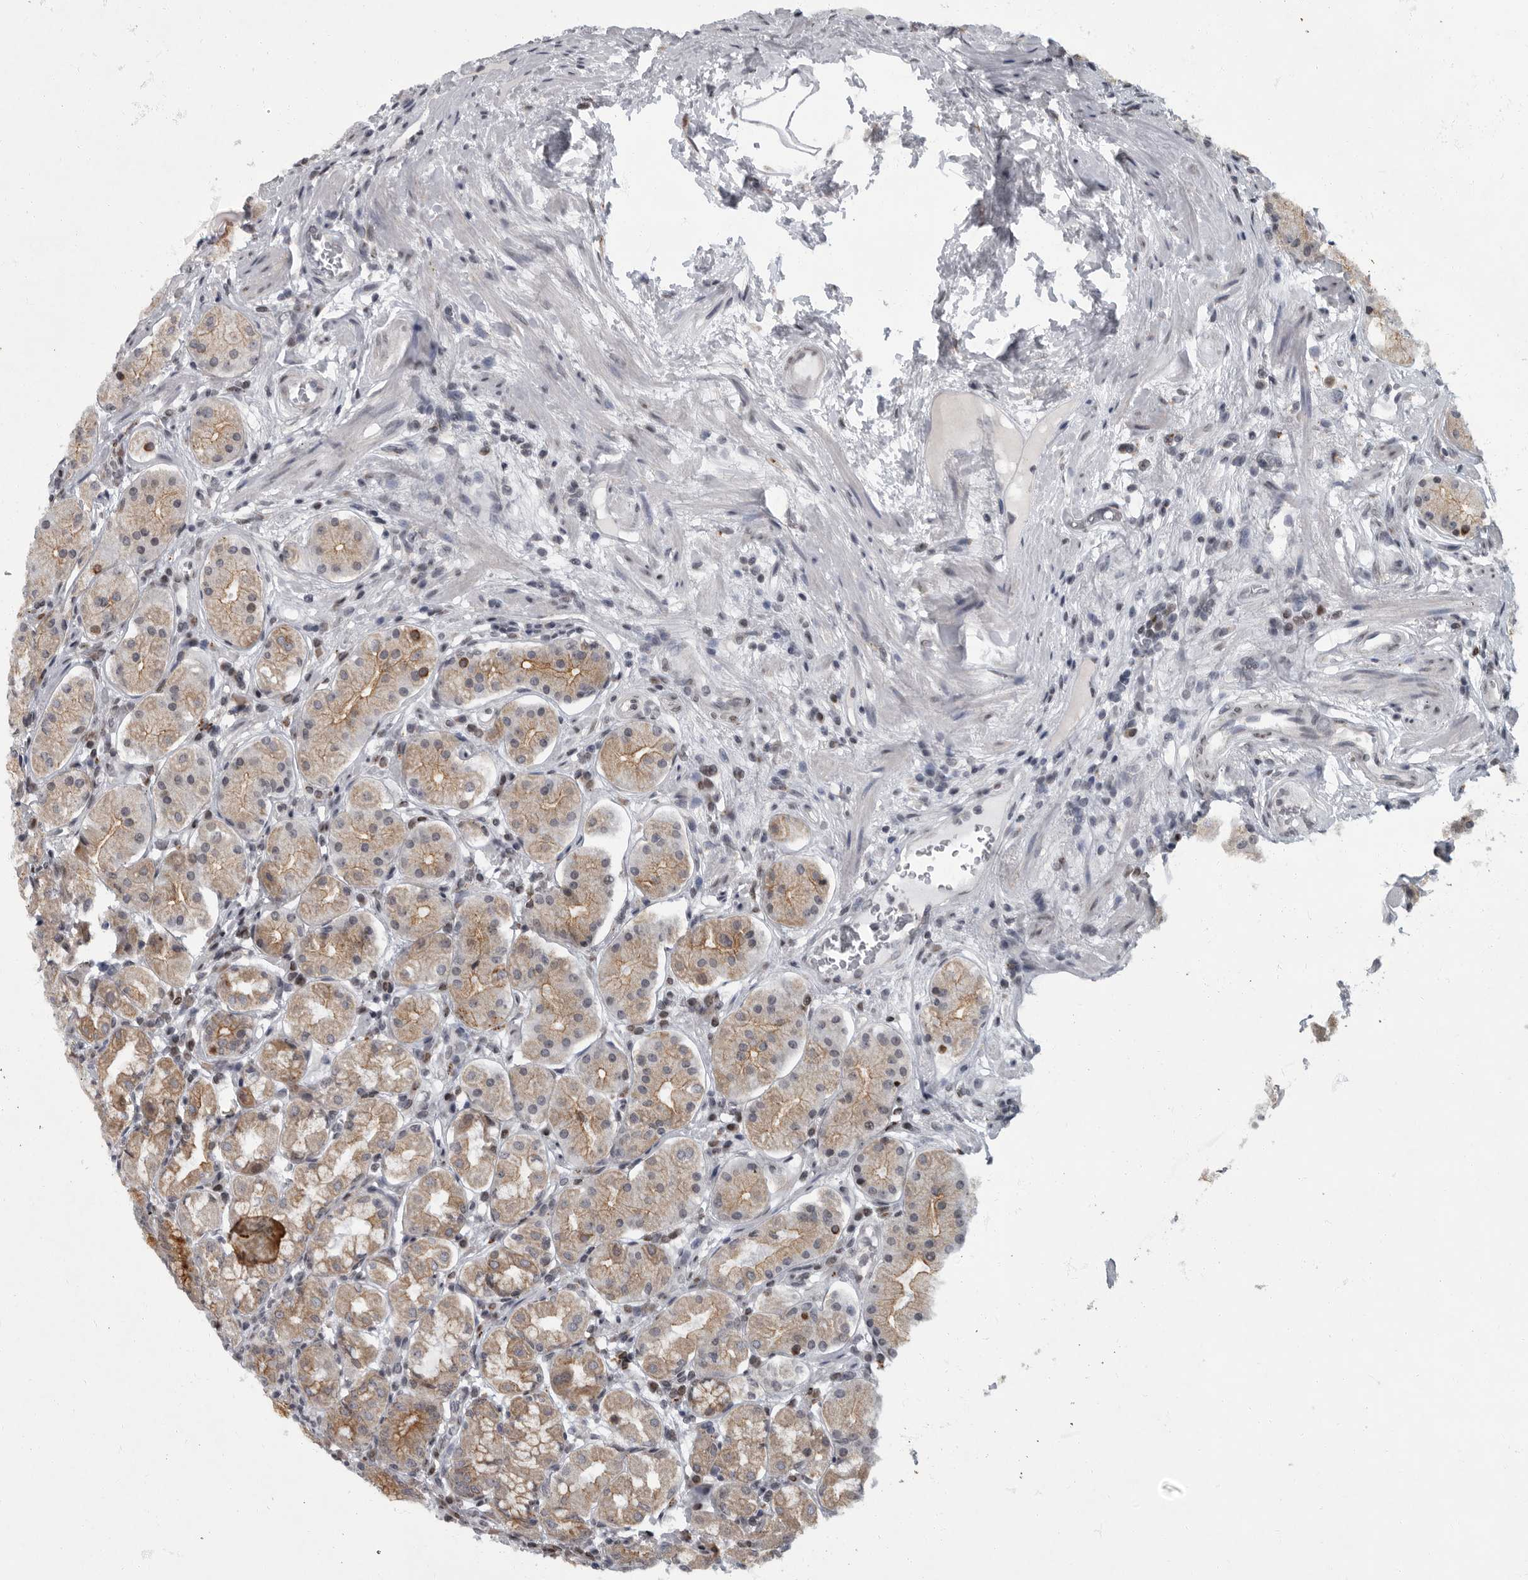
{"staining": {"intensity": "moderate", "quantity": ">75%", "location": "cytoplasmic/membranous"}, "tissue": "stomach", "cell_type": "Glandular cells", "image_type": "normal", "snomed": [{"axis": "morphology", "description": "Normal tissue, NOS"}, {"axis": "topography", "description": "Stomach"}, {"axis": "topography", "description": "Stomach, lower"}], "caption": "IHC of benign stomach exhibits medium levels of moderate cytoplasmic/membranous positivity in approximately >75% of glandular cells. (DAB (3,3'-diaminobenzidine) IHC with brightfield microscopy, high magnification).", "gene": "EVI5", "patient": {"sex": "female", "age": 56}}